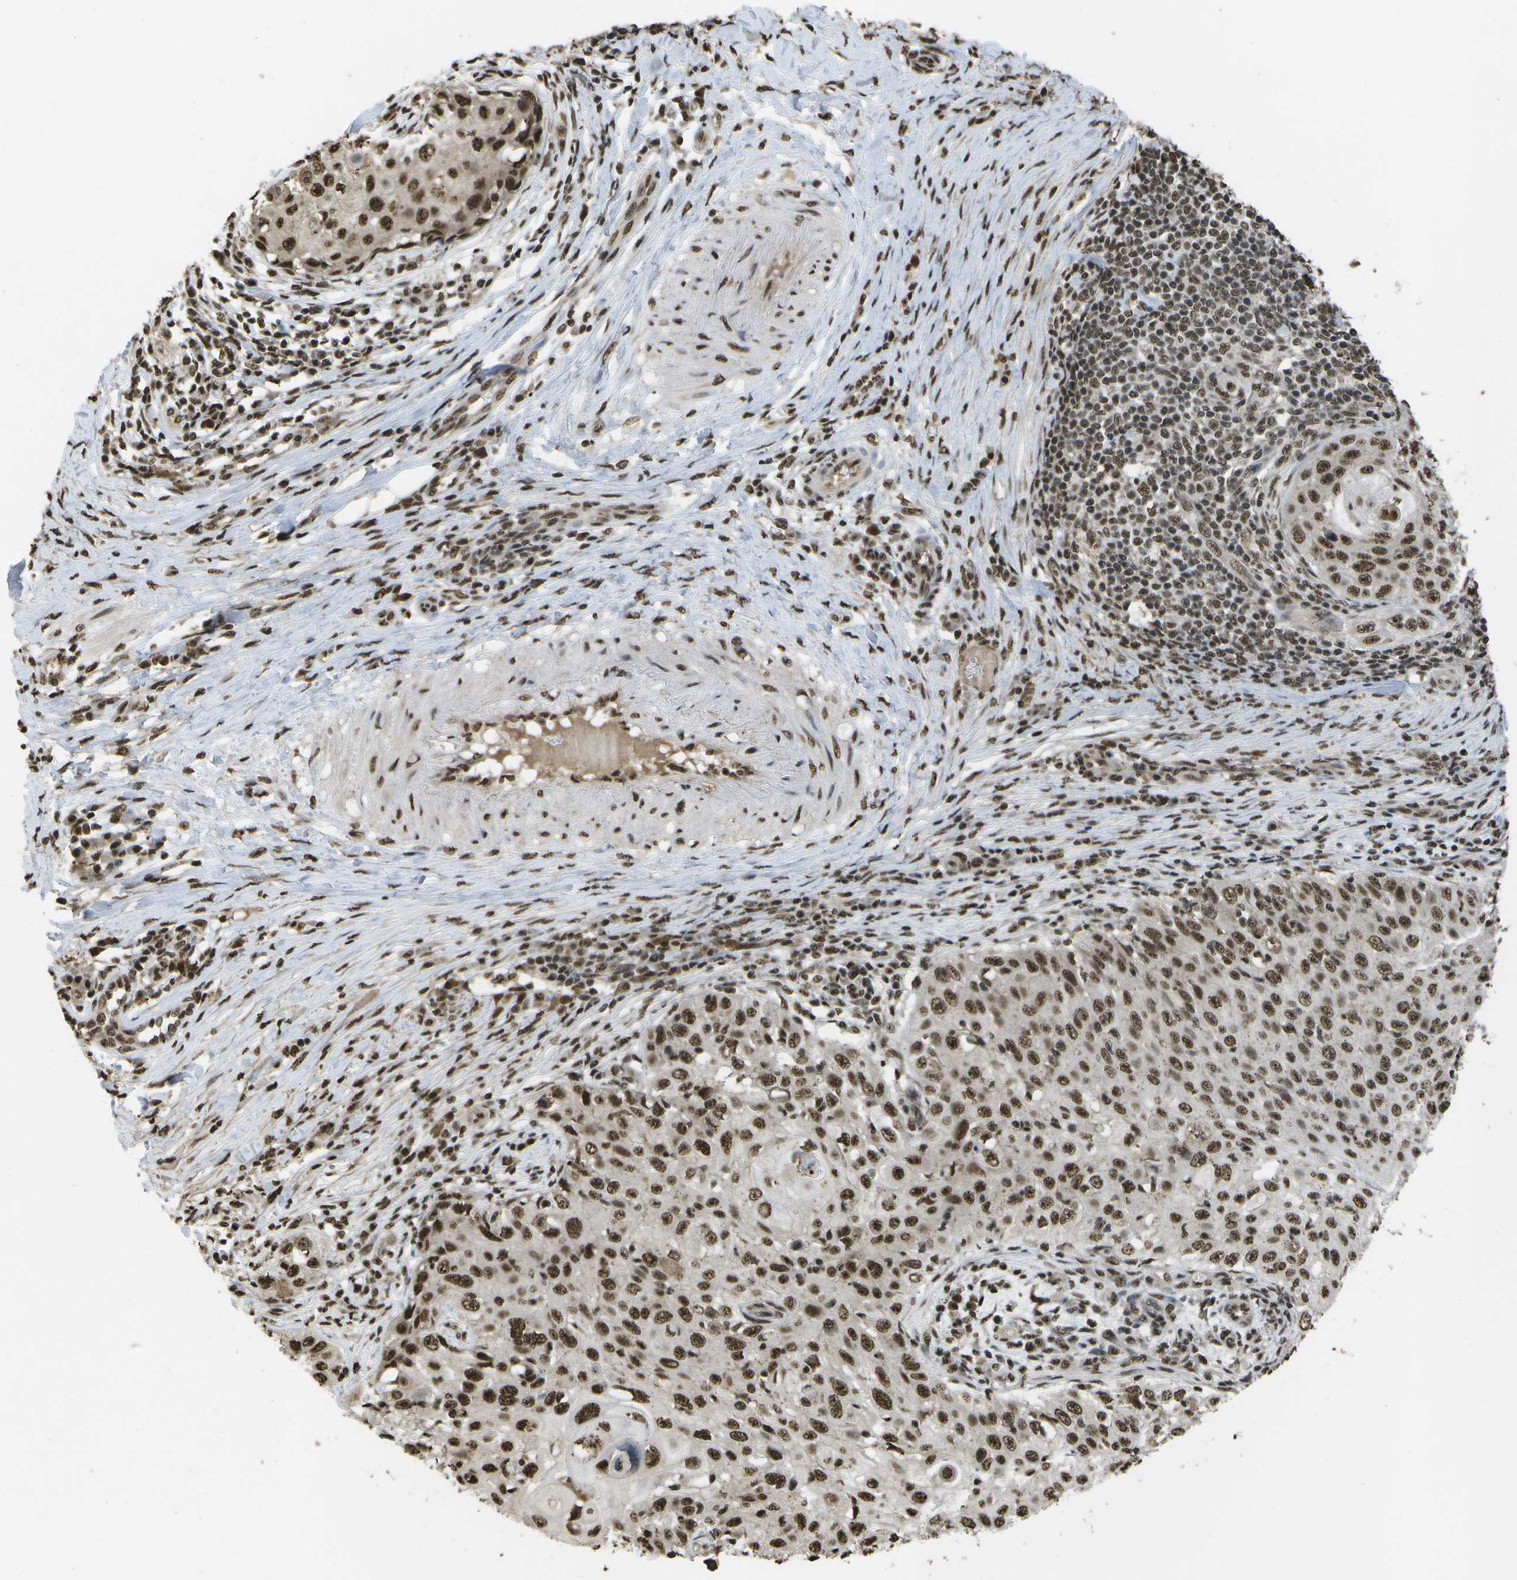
{"staining": {"intensity": "strong", "quantity": ">75%", "location": "nuclear"}, "tissue": "skin cancer", "cell_type": "Tumor cells", "image_type": "cancer", "snomed": [{"axis": "morphology", "description": "Squamous cell carcinoma, NOS"}, {"axis": "topography", "description": "Skin"}], "caption": "DAB (3,3'-diaminobenzidine) immunohistochemical staining of squamous cell carcinoma (skin) reveals strong nuclear protein positivity in approximately >75% of tumor cells. (DAB (3,3'-diaminobenzidine) IHC, brown staining for protein, blue staining for nuclei).", "gene": "SPEN", "patient": {"sex": "male", "age": 86}}